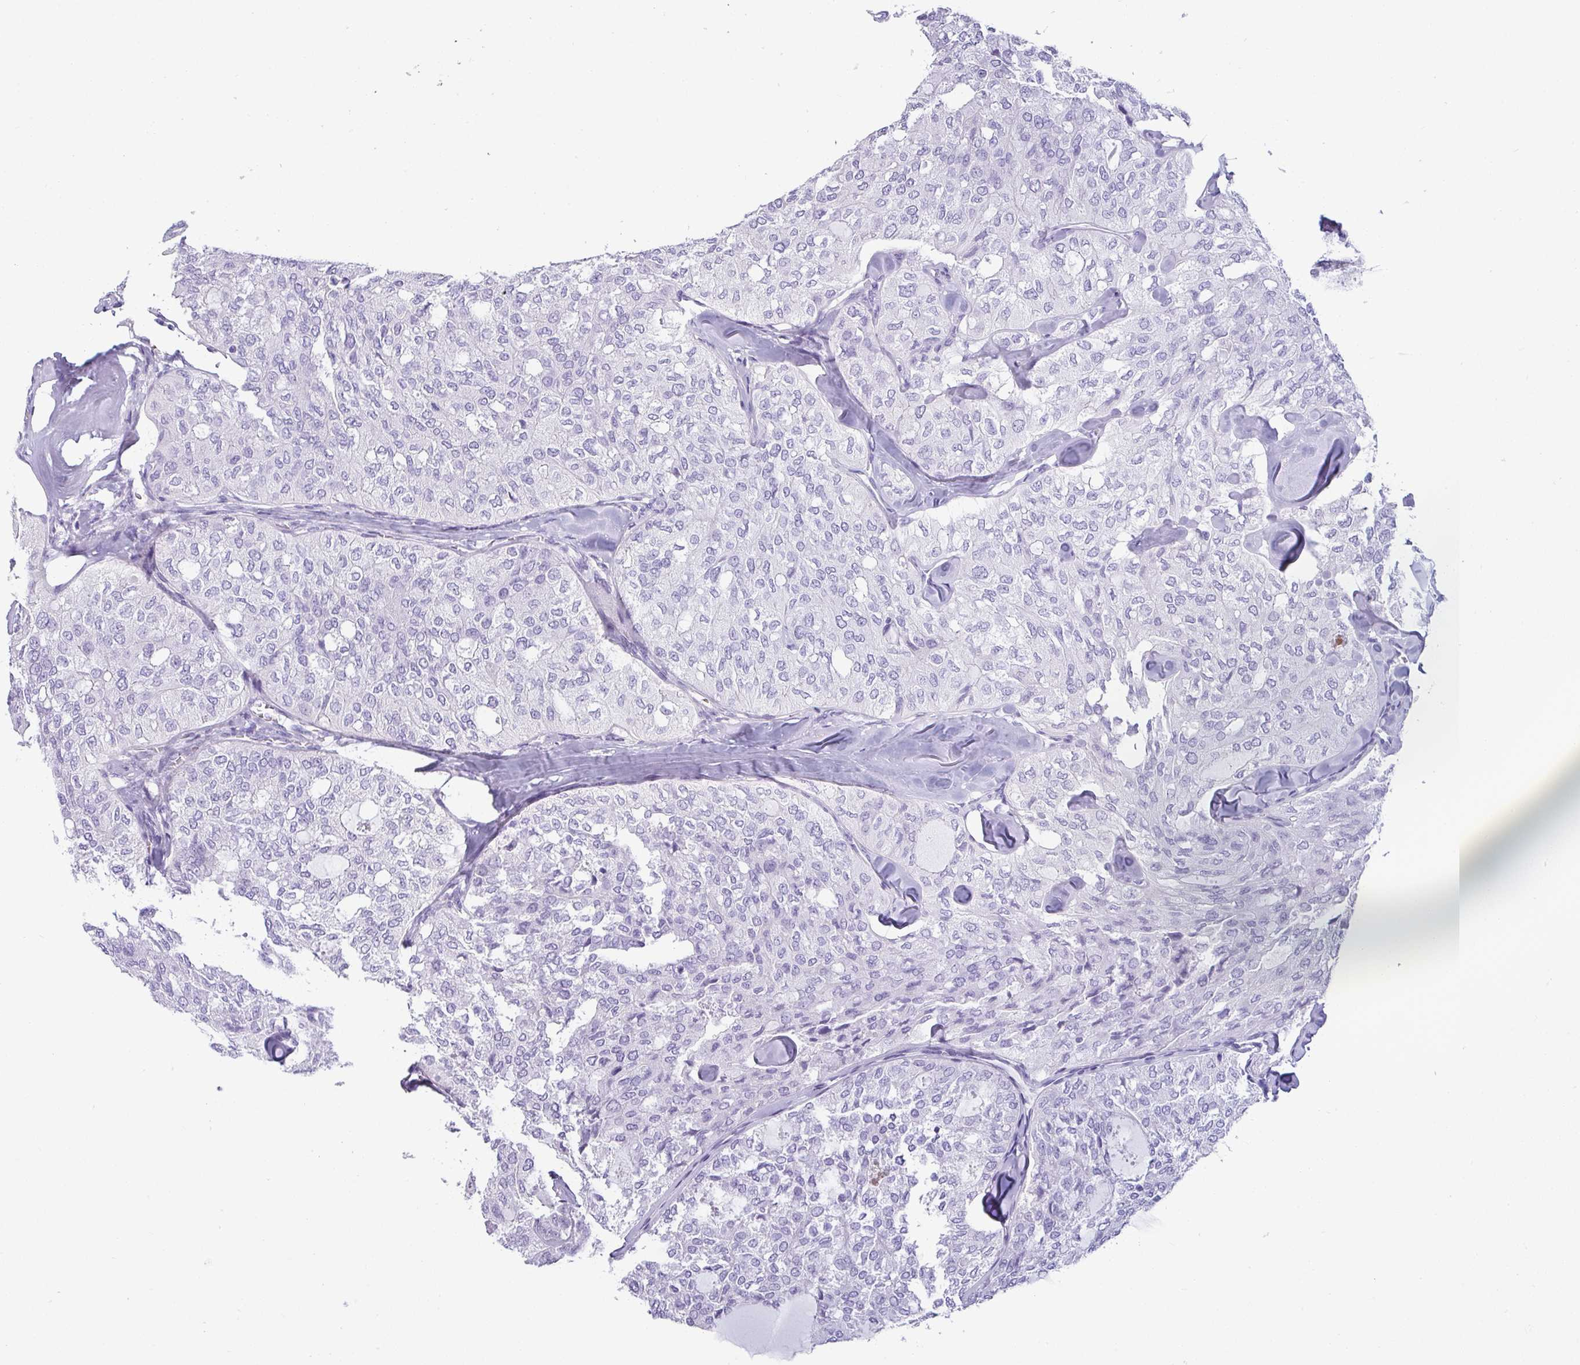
{"staining": {"intensity": "negative", "quantity": "none", "location": "none"}, "tissue": "thyroid cancer", "cell_type": "Tumor cells", "image_type": "cancer", "snomed": [{"axis": "morphology", "description": "Follicular adenoma carcinoma, NOS"}, {"axis": "topography", "description": "Thyroid gland"}], "caption": "Immunohistochemical staining of thyroid cancer displays no significant positivity in tumor cells.", "gene": "VCY1B", "patient": {"sex": "male", "age": 75}}